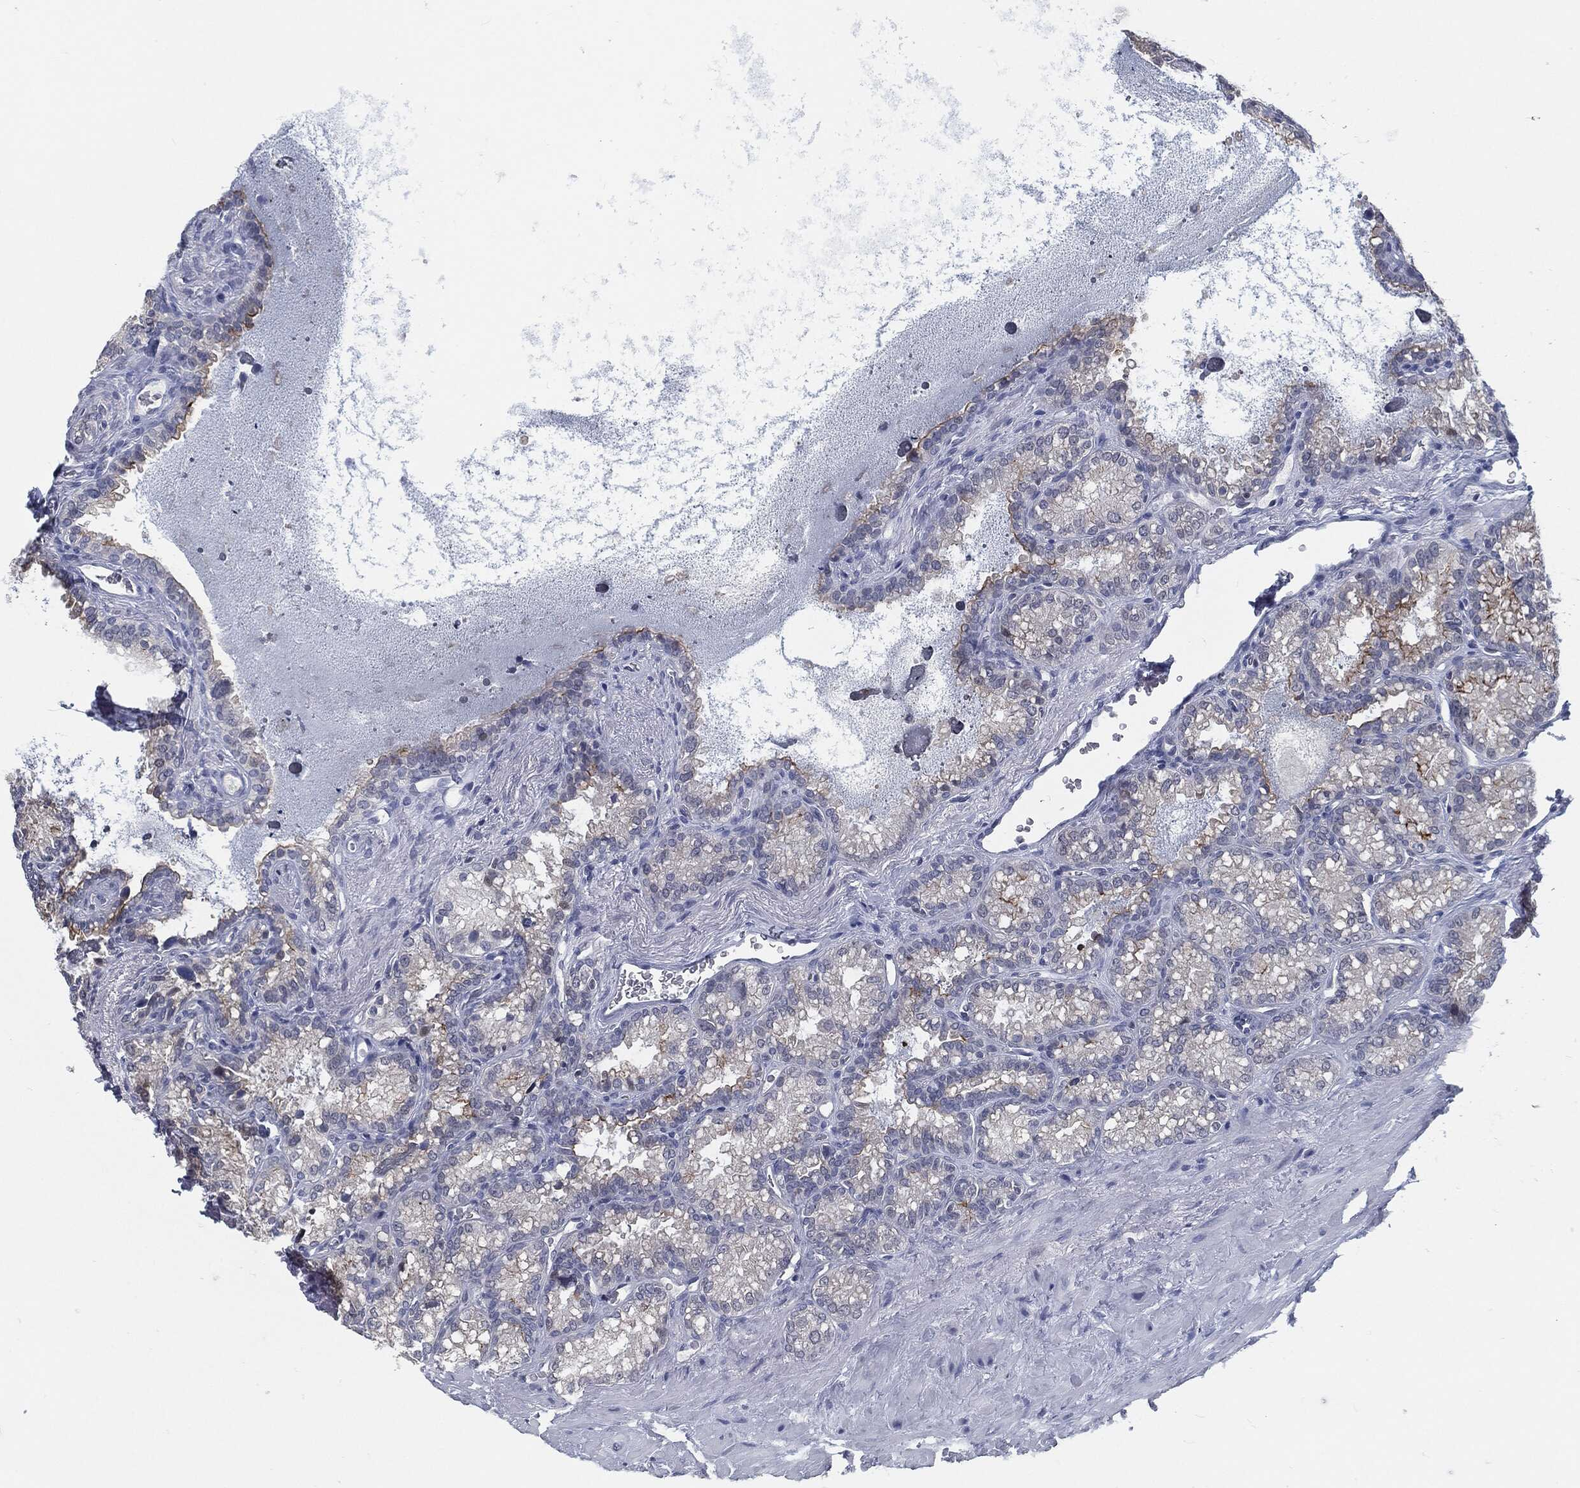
{"staining": {"intensity": "strong", "quantity": "<25%", "location": "cytoplasmic/membranous"}, "tissue": "seminal vesicle", "cell_type": "Glandular cells", "image_type": "normal", "snomed": [{"axis": "morphology", "description": "Normal tissue, NOS"}, {"axis": "topography", "description": "Seminal veicle"}], "caption": "A high-resolution micrograph shows IHC staining of unremarkable seminal vesicle, which shows strong cytoplasmic/membranous positivity in about <25% of glandular cells.", "gene": "PROM1", "patient": {"sex": "male", "age": 68}}